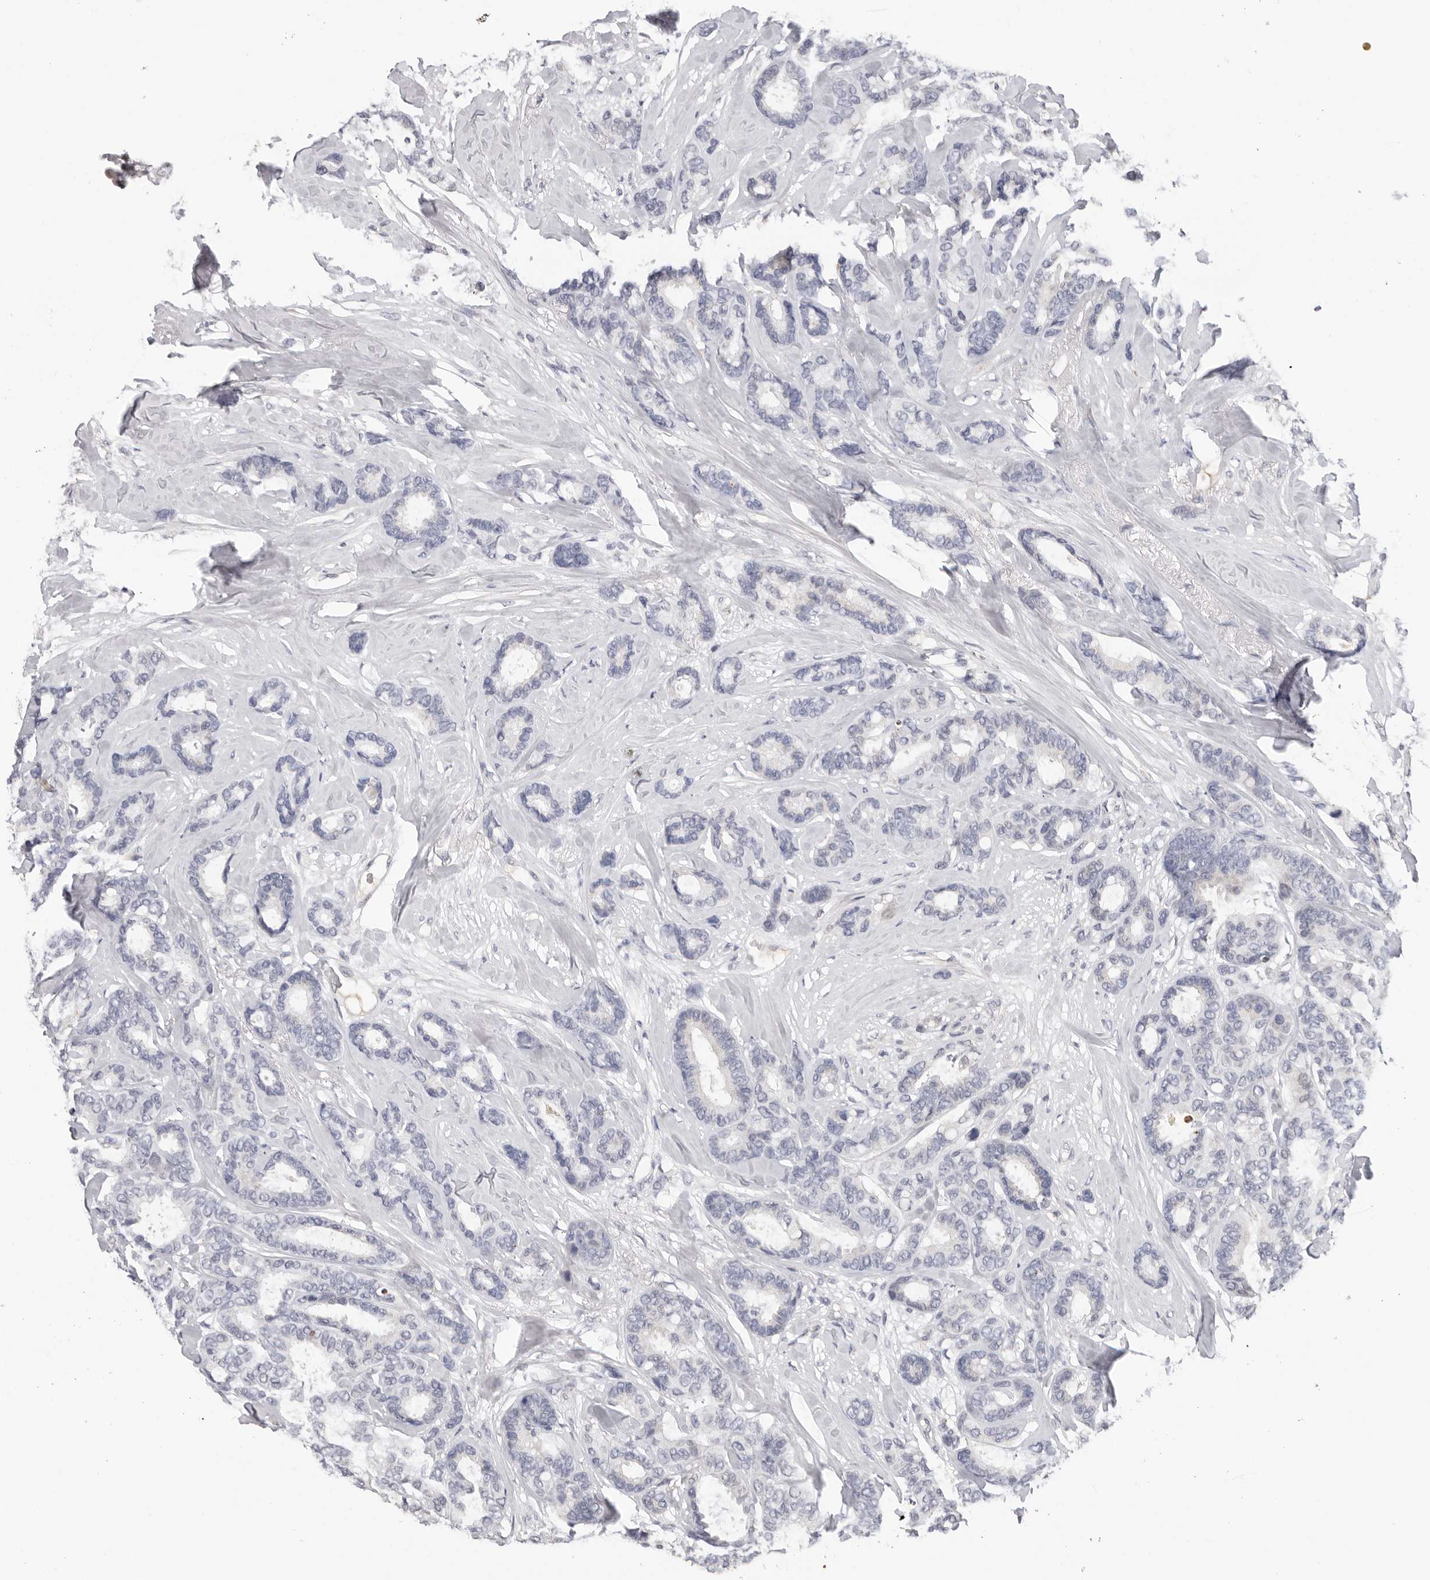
{"staining": {"intensity": "negative", "quantity": "none", "location": "none"}, "tissue": "breast cancer", "cell_type": "Tumor cells", "image_type": "cancer", "snomed": [{"axis": "morphology", "description": "Duct carcinoma"}, {"axis": "topography", "description": "Breast"}], "caption": "A high-resolution histopathology image shows IHC staining of infiltrating ductal carcinoma (breast), which reveals no significant expression in tumor cells.", "gene": "ZNF502", "patient": {"sex": "female", "age": 87}}